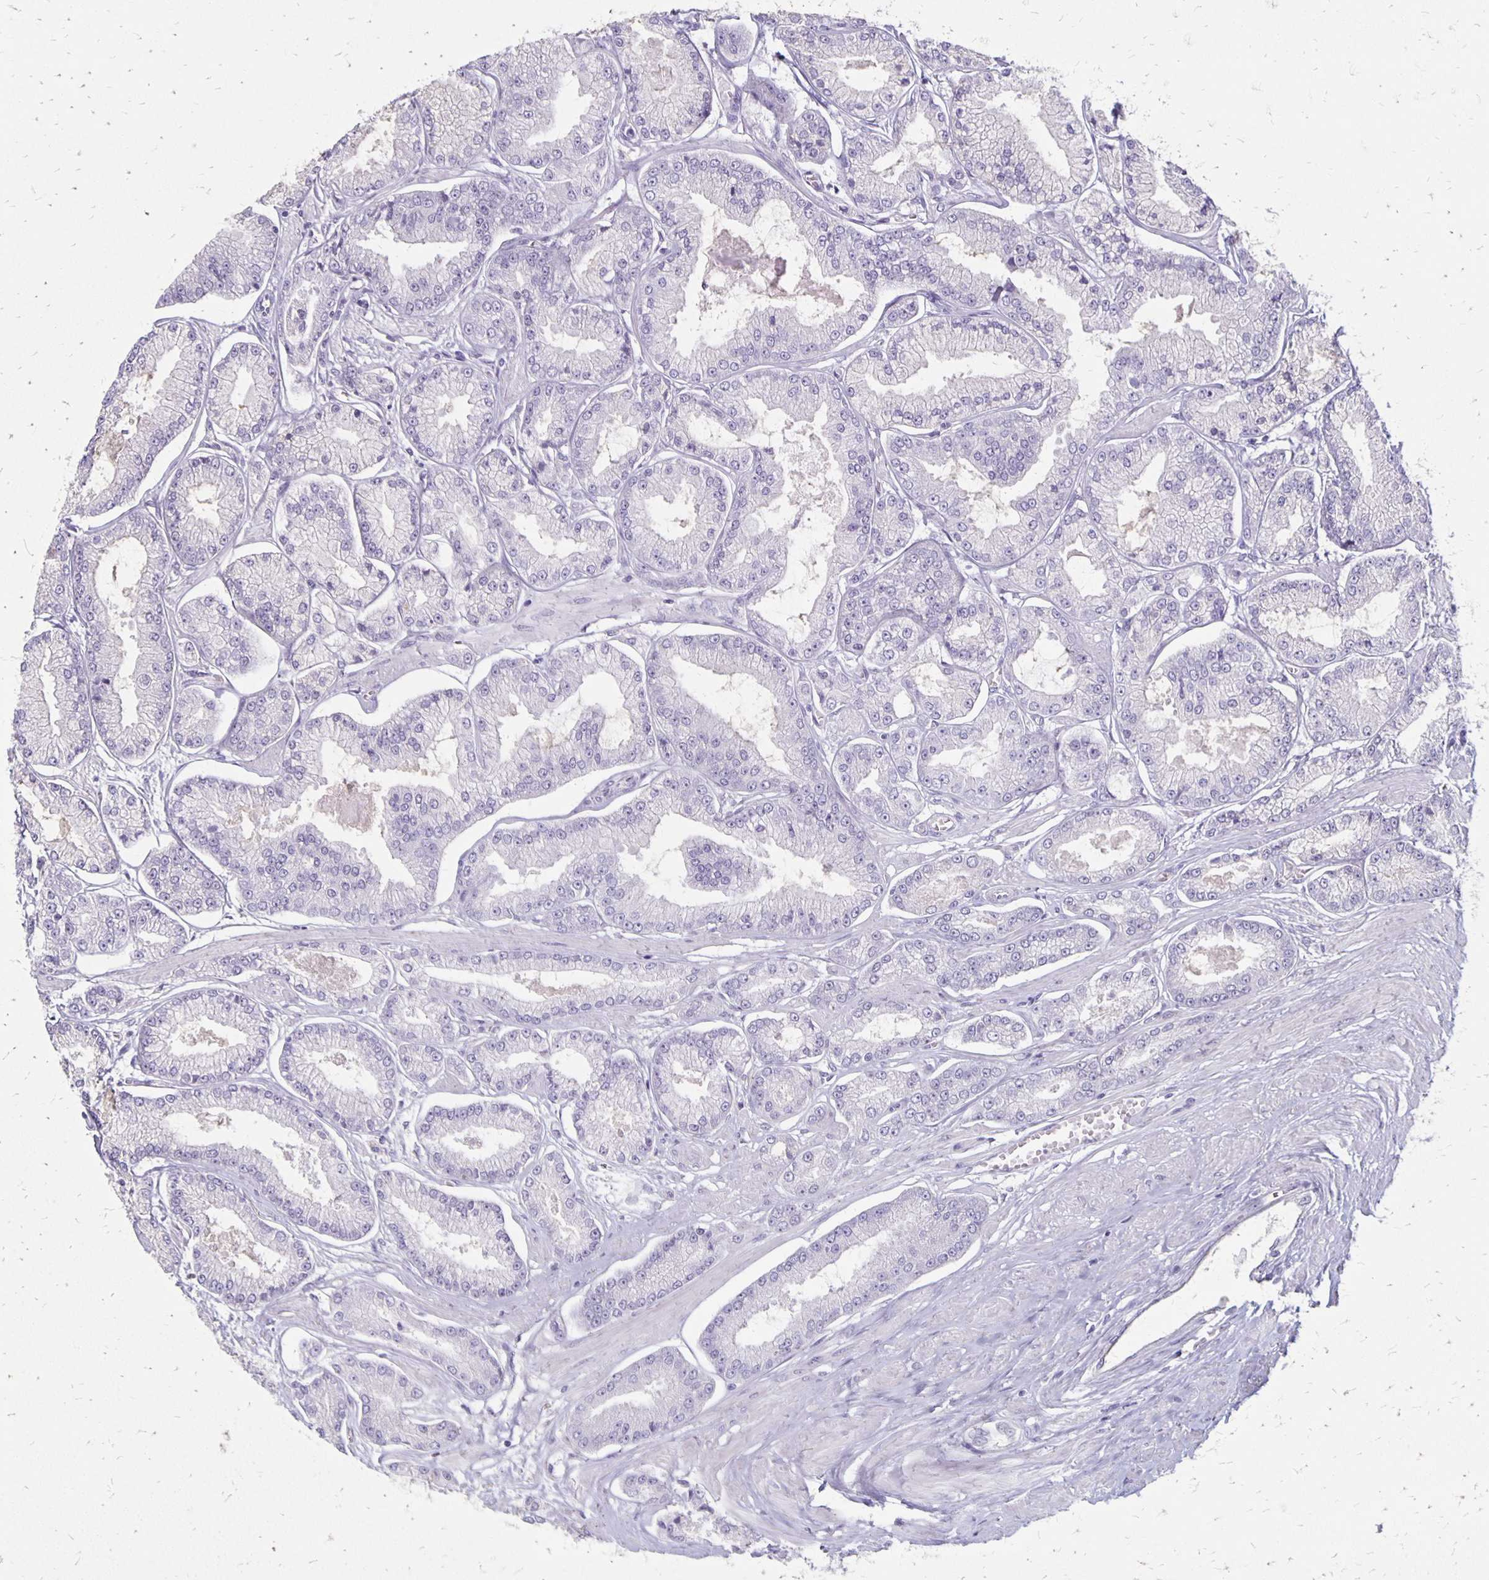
{"staining": {"intensity": "negative", "quantity": "none", "location": "none"}, "tissue": "prostate cancer", "cell_type": "Tumor cells", "image_type": "cancer", "snomed": [{"axis": "morphology", "description": "Adenocarcinoma, Low grade"}, {"axis": "topography", "description": "Prostate"}], "caption": "Immunohistochemical staining of prostate adenocarcinoma (low-grade) displays no significant expression in tumor cells.", "gene": "HOMER1", "patient": {"sex": "male", "age": 55}}